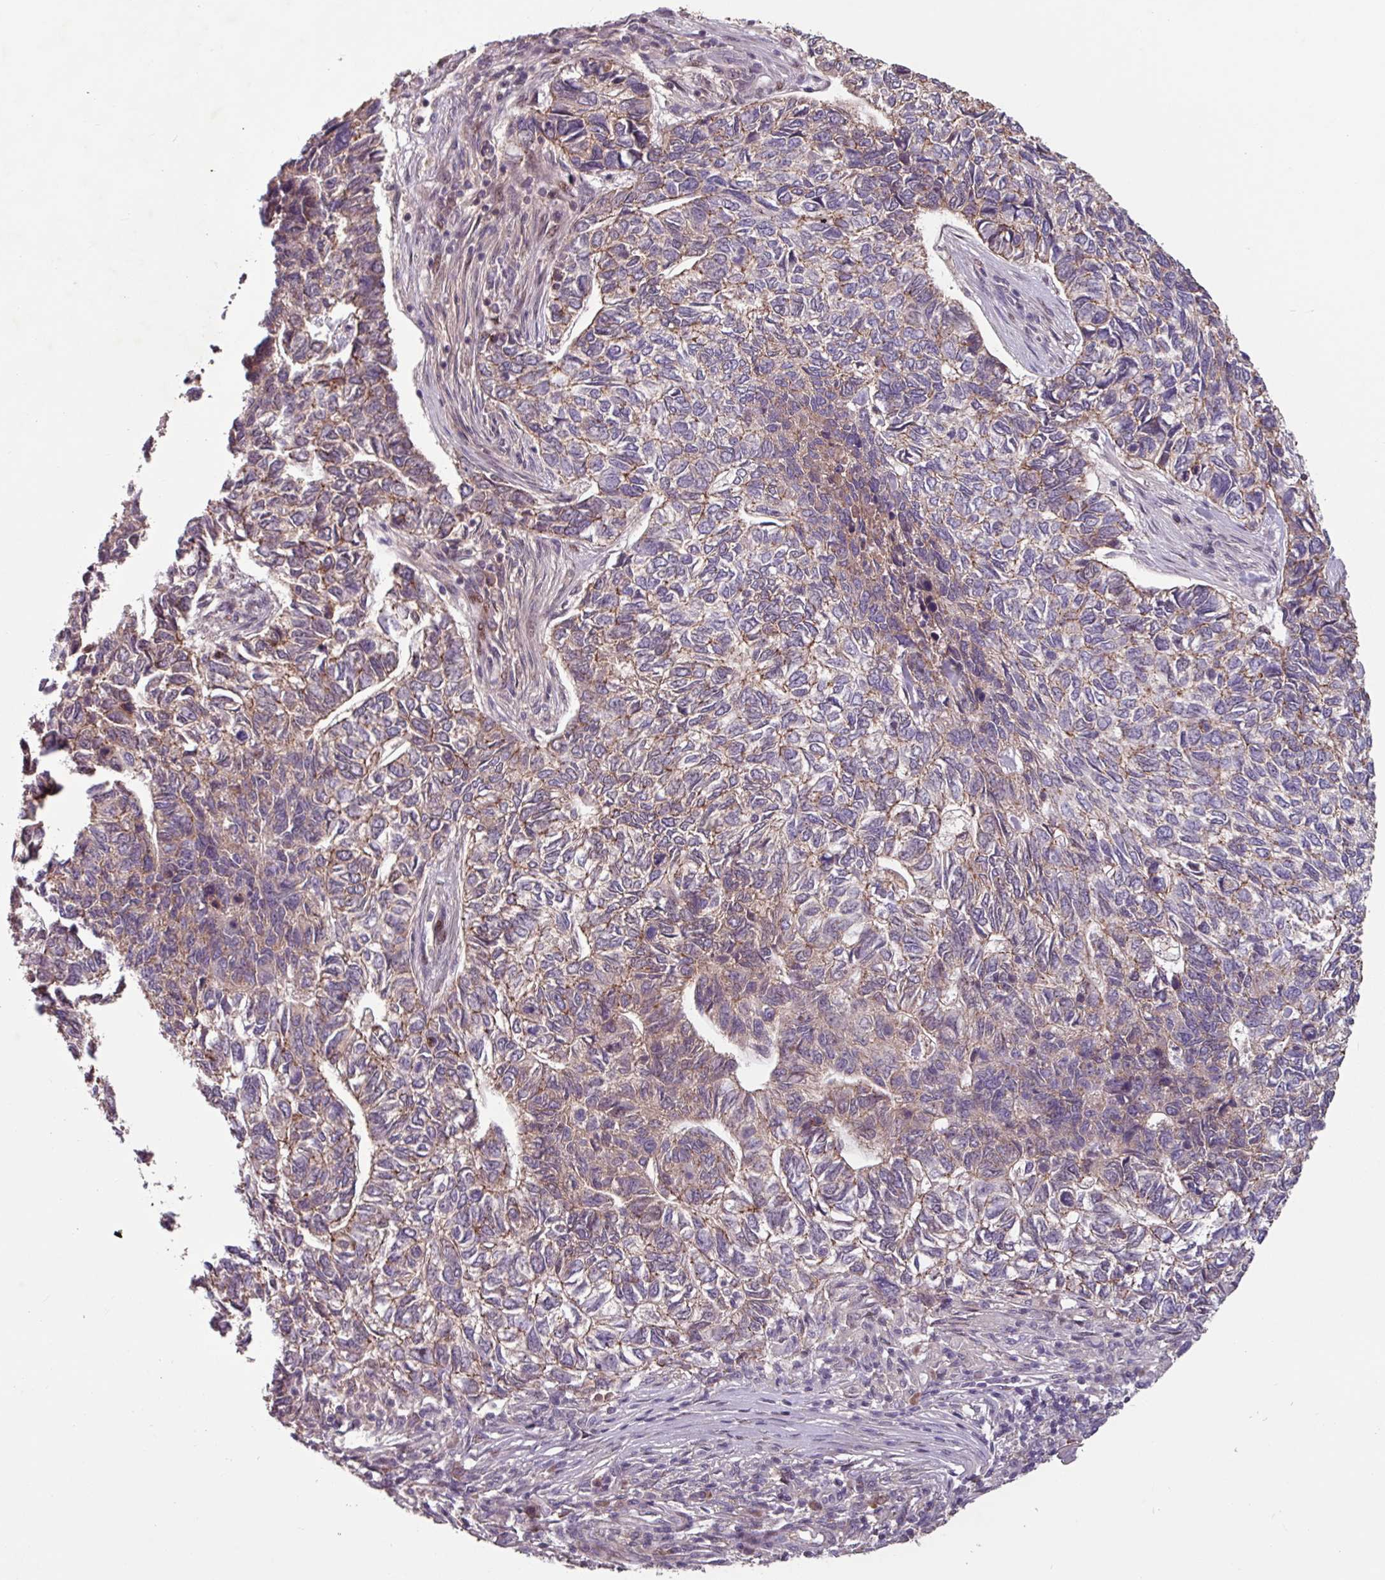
{"staining": {"intensity": "weak", "quantity": ">75%", "location": "cytoplasmic/membranous"}, "tissue": "skin cancer", "cell_type": "Tumor cells", "image_type": "cancer", "snomed": [{"axis": "morphology", "description": "Basal cell carcinoma"}, {"axis": "topography", "description": "Skin"}], "caption": "Skin cancer (basal cell carcinoma) tissue shows weak cytoplasmic/membranous staining in about >75% of tumor cells, visualized by immunohistochemistry.", "gene": "TMEM88", "patient": {"sex": "female", "age": 65}}